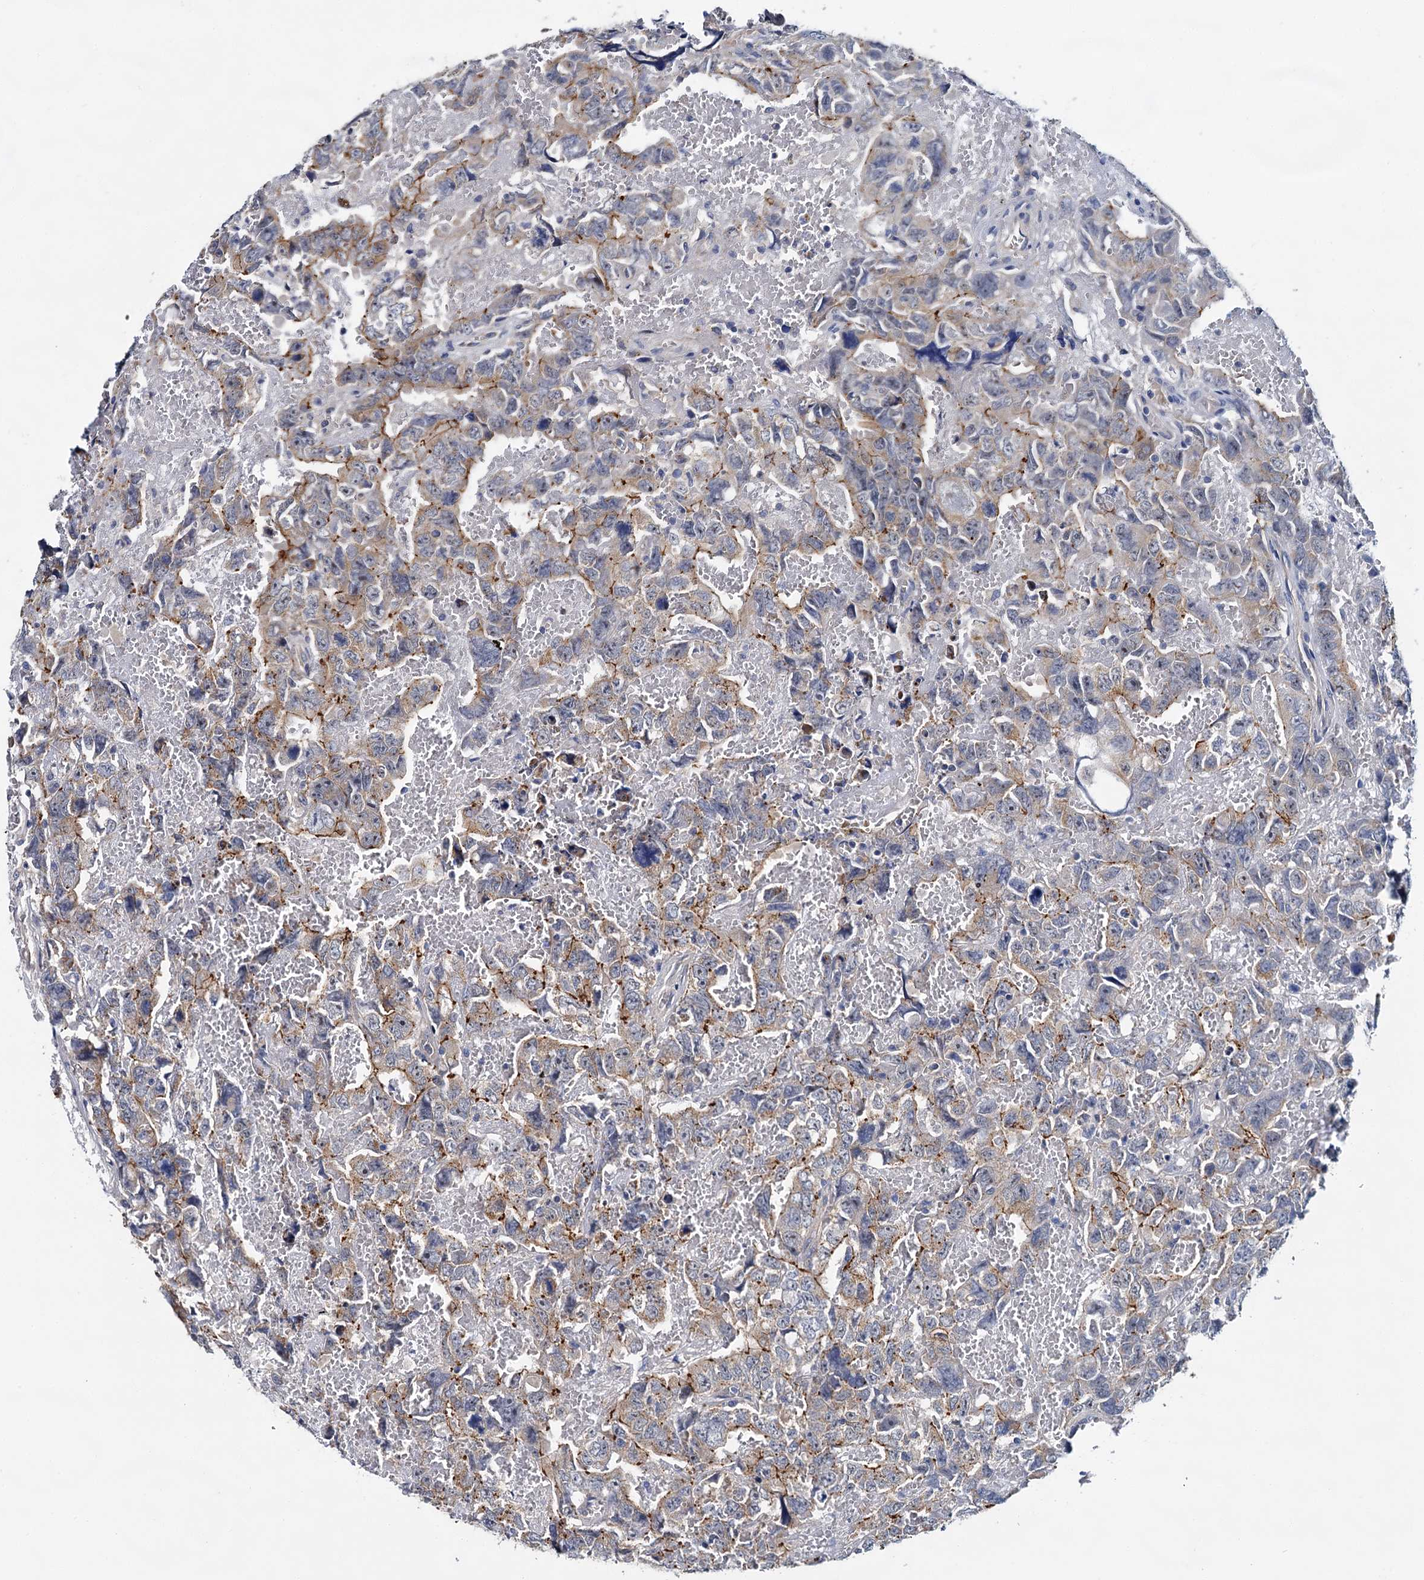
{"staining": {"intensity": "moderate", "quantity": "25%-75%", "location": "cytoplasmic/membranous"}, "tissue": "testis cancer", "cell_type": "Tumor cells", "image_type": "cancer", "snomed": [{"axis": "morphology", "description": "Carcinoma, Embryonal, NOS"}, {"axis": "topography", "description": "Testis"}], "caption": "IHC of embryonal carcinoma (testis) reveals medium levels of moderate cytoplasmic/membranous expression in about 25%-75% of tumor cells. Using DAB (3,3'-diaminobenzidine) (brown) and hematoxylin (blue) stains, captured at high magnification using brightfield microscopy.", "gene": "CEP295", "patient": {"sex": "male", "age": 45}}